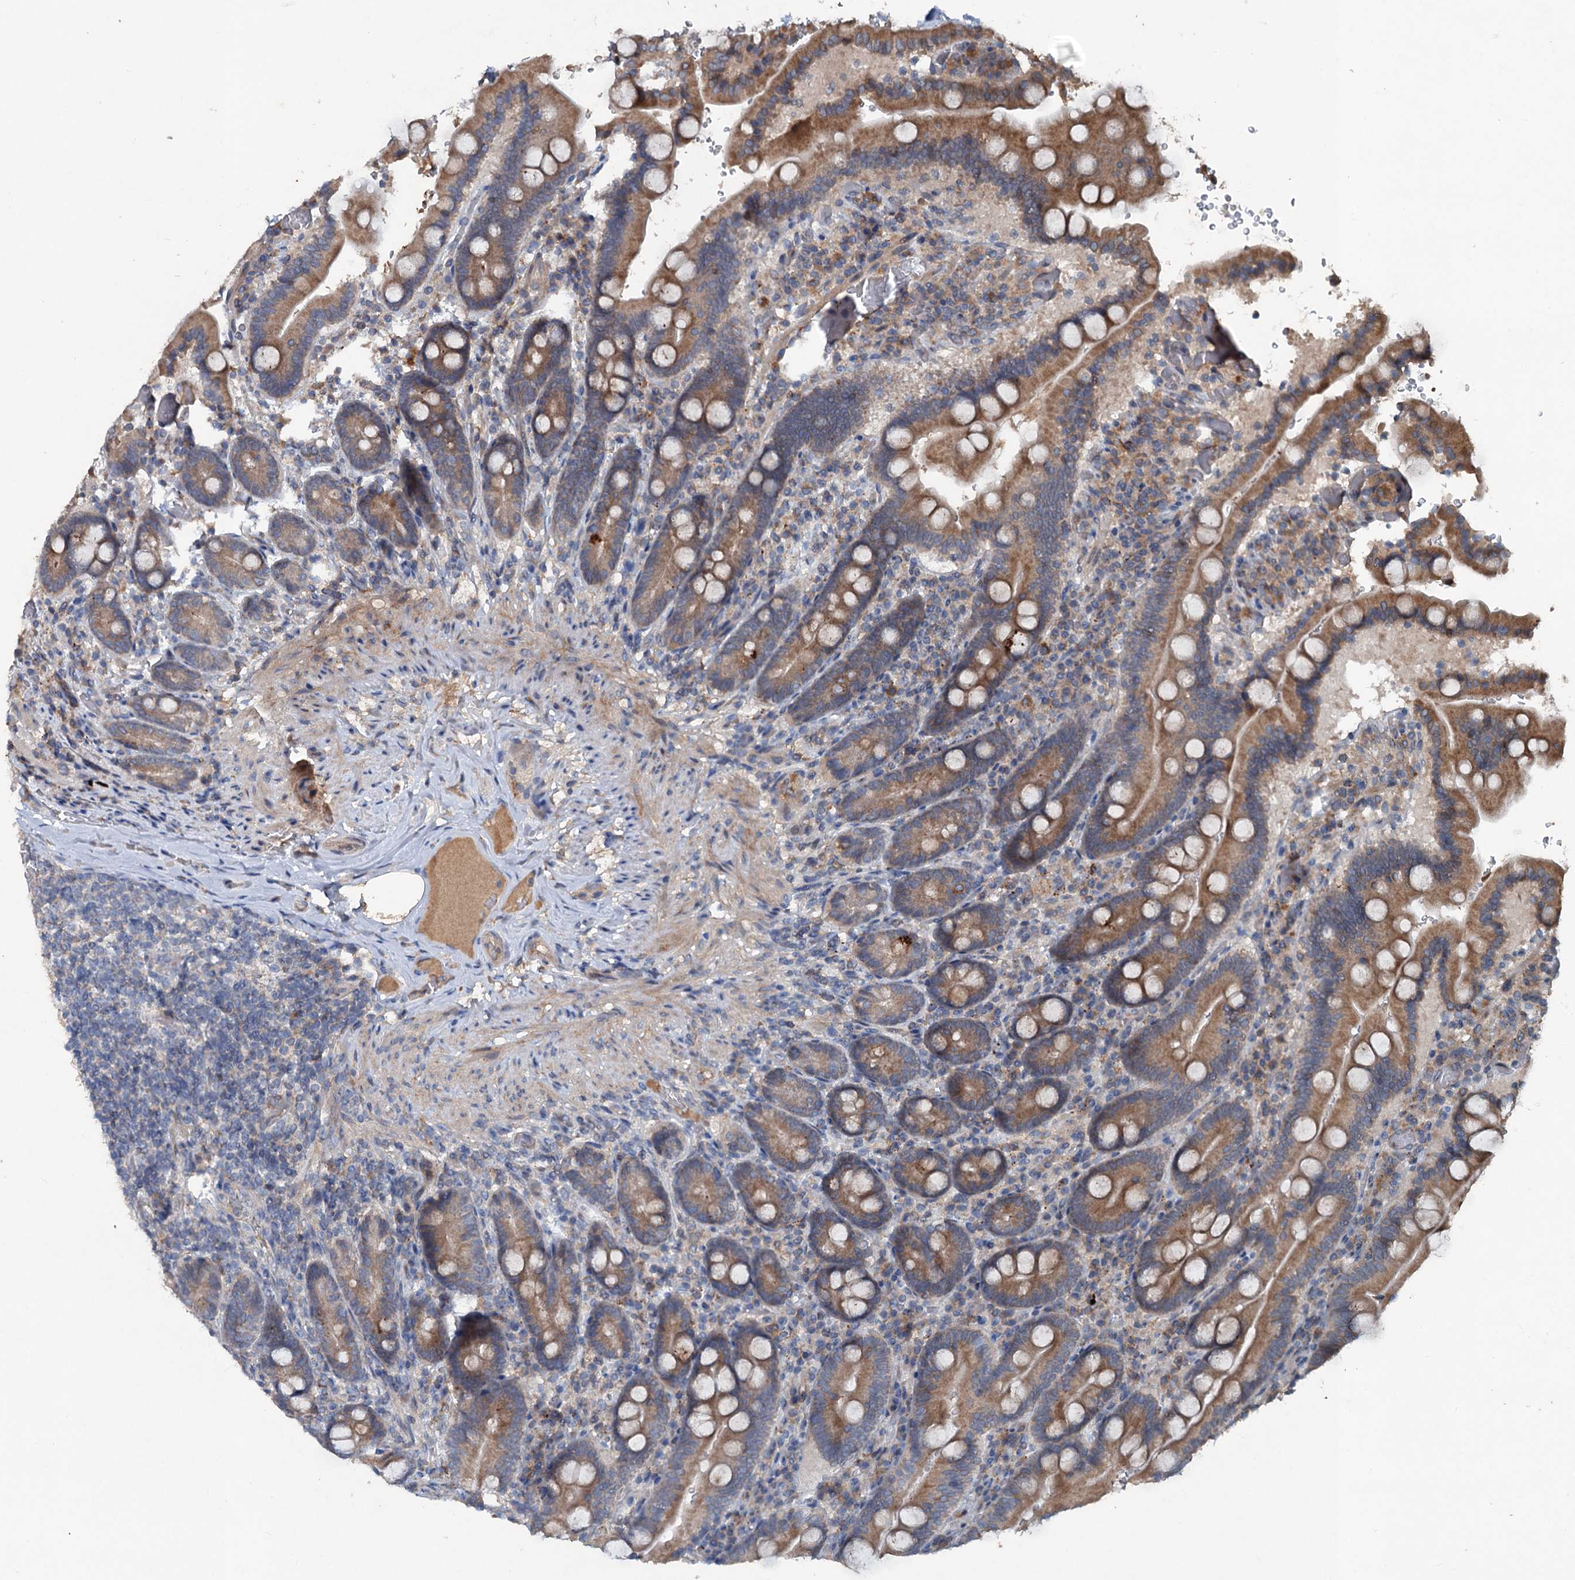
{"staining": {"intensity": "strong", "quantity": ">75%", "location": "cytoplasmic/membranous"}, "tissue": "duodenum", "cell_type": "Glandular cells", "image_type": "normal", "snomed": [{"axis": "morphology", "description": "Normal tissue, NOS"}, {"axis": "topography", "description": "Duodenum"}], "caption": "The photomicrograph exhibits staining of unremarkable duodenum, revealing strong cytoplasmic/membranous protein expression (brown color) within glandular cells. The protein is stained brown, and the nuclei are stained in blue (DAB IHC with brightfield microscopy, high magnification).", "gene": "TAPBPL", "patient": {"sex": "female", "age": 62}}